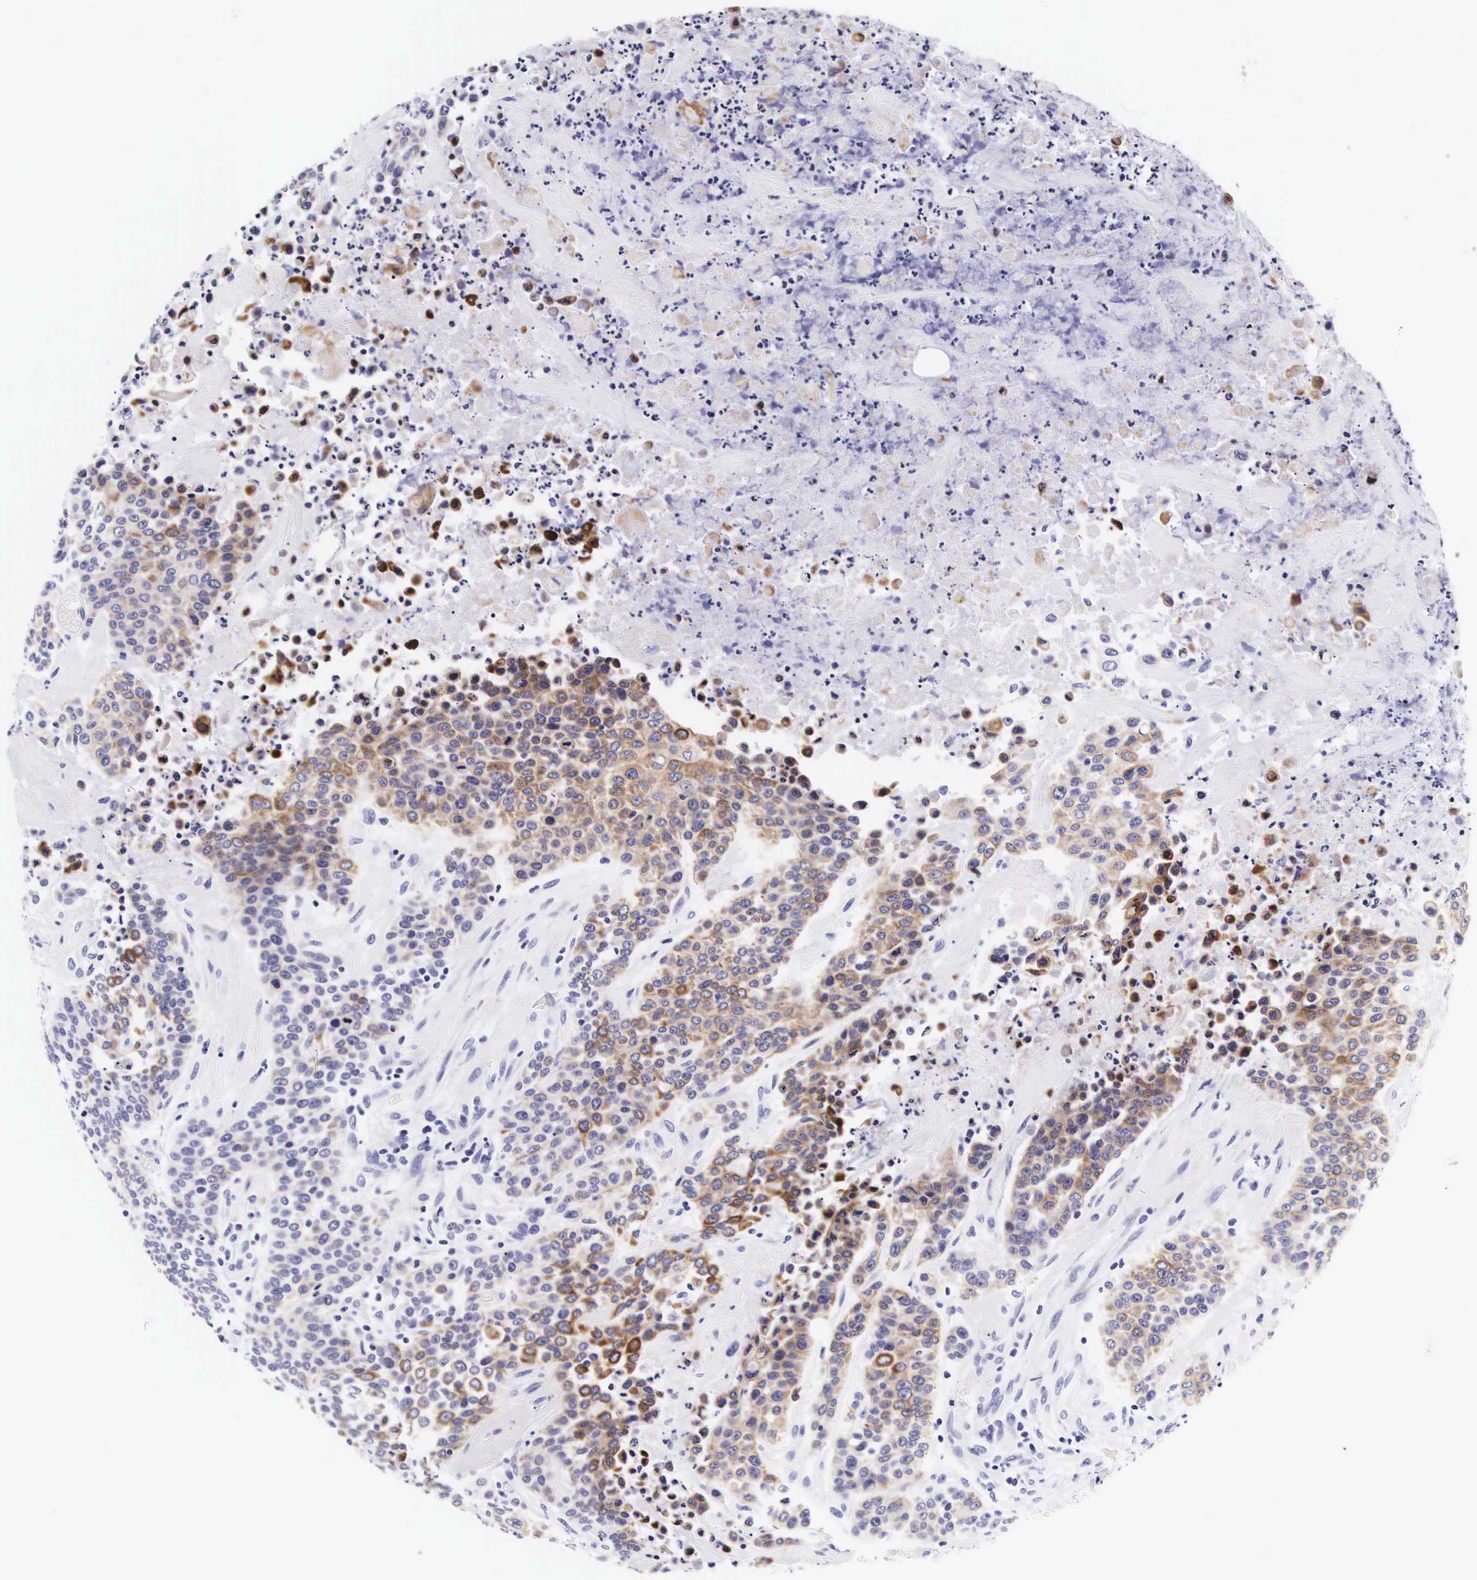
{"staining": {"intensity": "moderate", "quantity": ">75%", "location": "cytoplasmic/membranous"}, "tissue": "urothelial cancer", "cell_type": "Tumor cells", "image_type": "cancer", "snomed": [{"axis": "morphology", "description": "Urothelial carcinoma, High grade"}, {"axis": "topography", "description": "Urinary bladder"}], "caption": "A histopathology image showing moderate cytoplasmic/membranous expression in about >75% of tumor cells in high-grade urothelial carcinoma, as visualized by brown immunohistochemical staining.", "gene": "UPRT", "patient": {"sex": "male", "age": 74}}